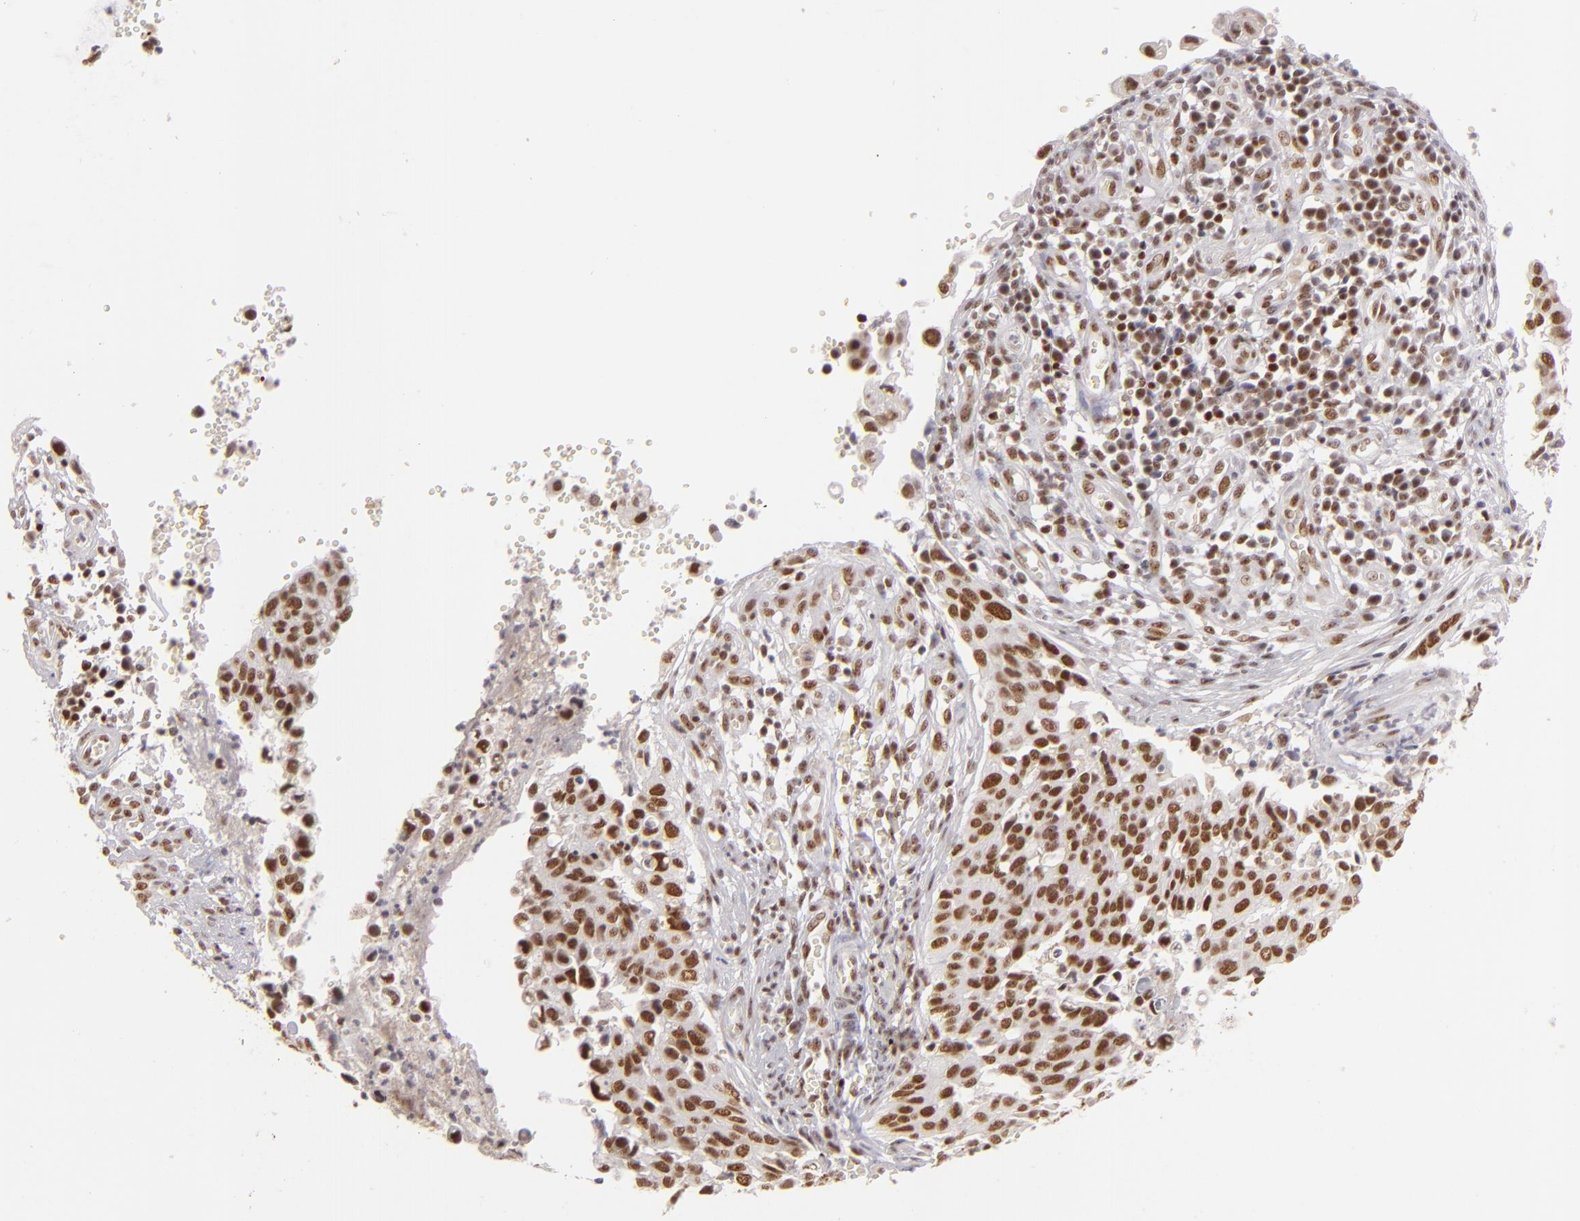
{"staining": {"intensity": "moderate", "quantity": ">75%", "location": "nuclear"}, "tissue": "cervical cancer", "cell_type": "Tumor cells", "image_type": "cancer", "snomed": [{"axis": "morphology", "description": "Normal tissue, NOS"}, {"axis": "morphology", "description": "Squamous cell carcinoma, NOS"}, {"axis": "topography", "description": "Cervix"}], "caption": "A medium amount of moderate nuclear positivity is appreciated in about >75% of tumor cells in cervical cancer tissue.", "gene": "DAXX", "patient": {"sex": "female", "age": 45}}